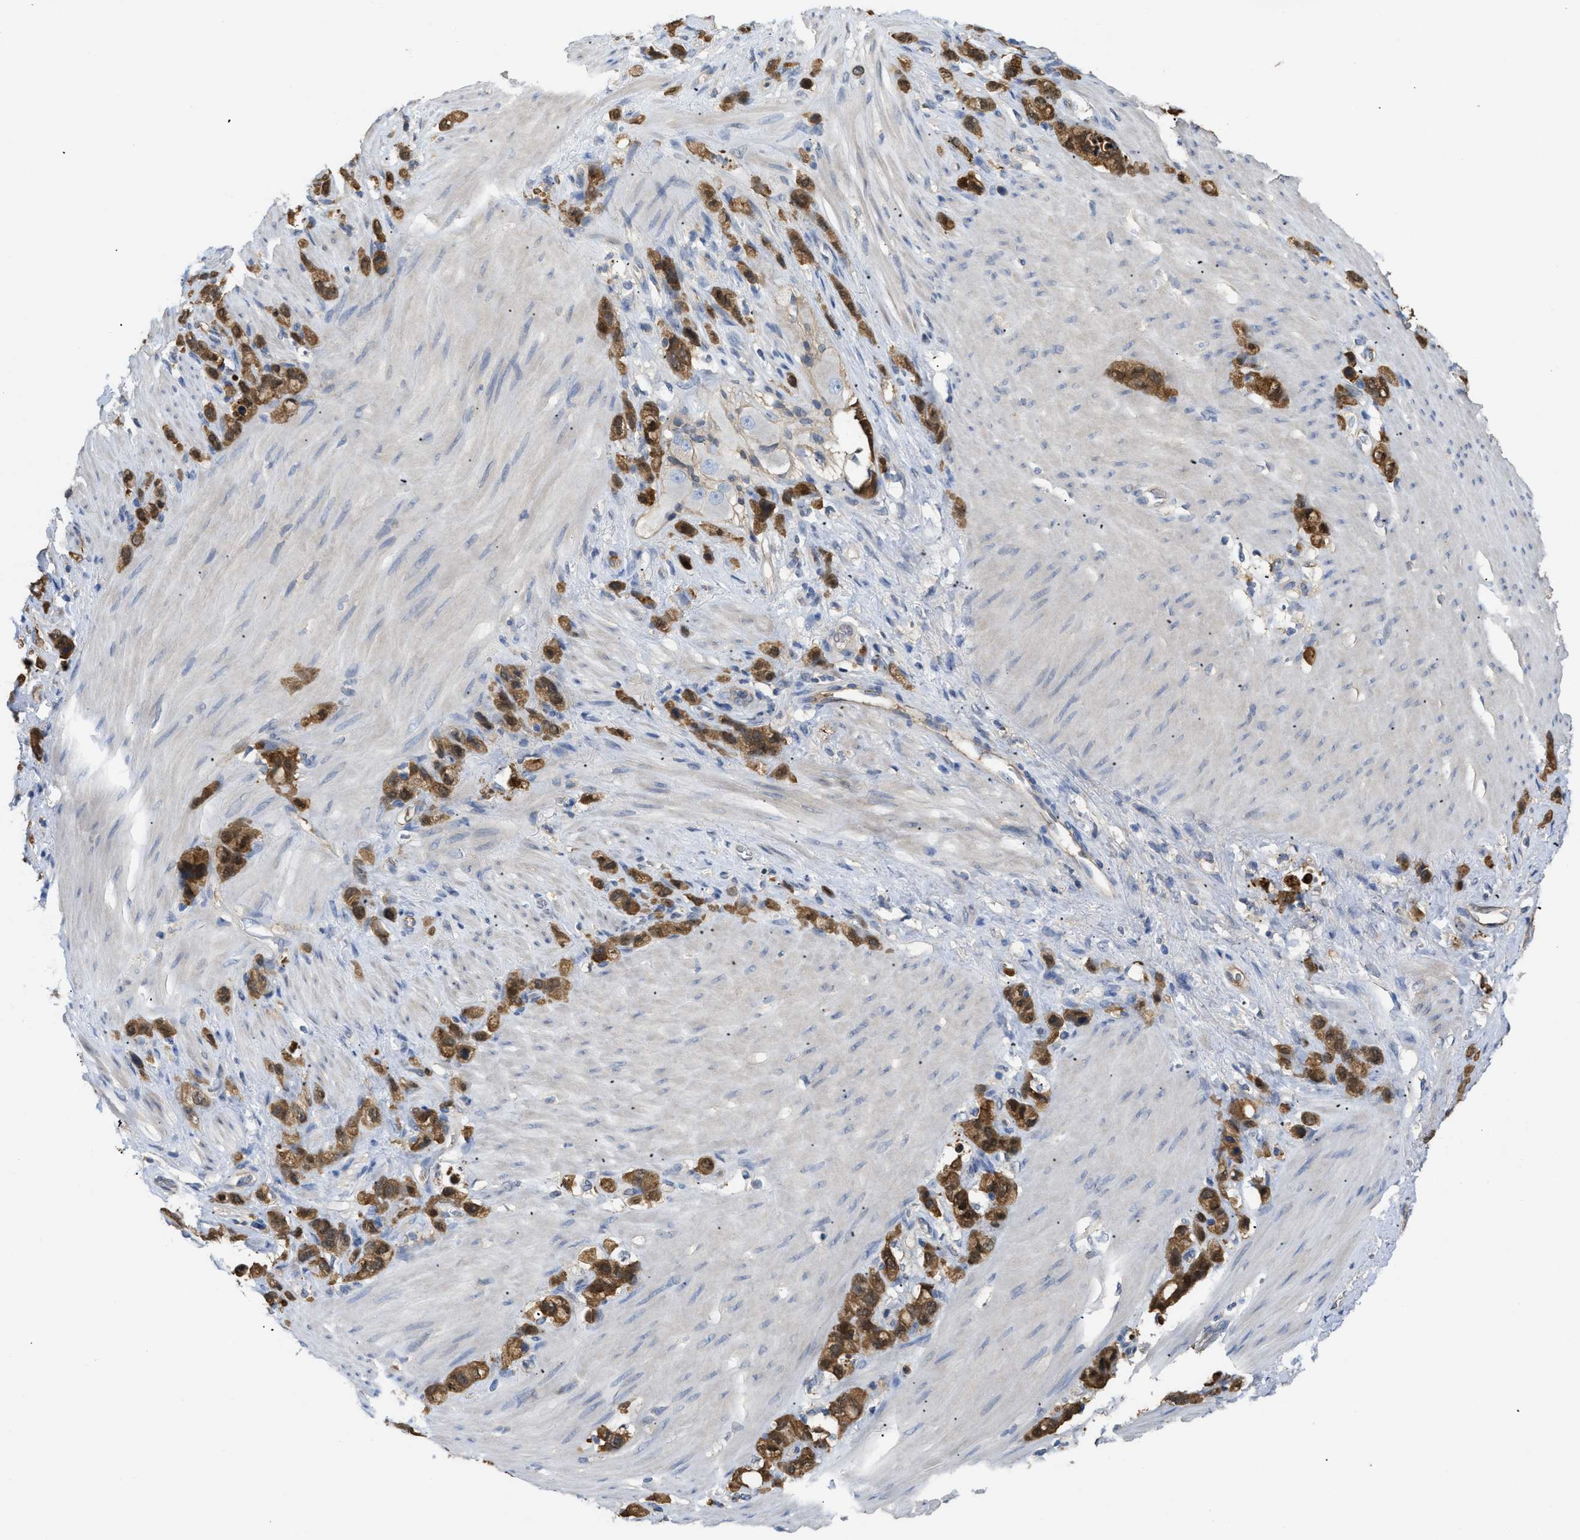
{"staining": {"intensity": "strong", "quantity": ">75%", "location": "cytoplasmic/membranous"}, "tissue": "stomach cancer", "cell_type": "Tumor cells", "image_type": "cancer", "snomed": [{"axis": "morphology", "description": "Normal tissue, NOS"}, {"axis": "morphology", "description": "Adenocarcinoma, NOS"}, {"axis": "morphology", "description": "Adenocarcinoma, High grade"}, {"axis": "topography", "description": "Stomach, upper"}, {"axis": "topography", "description": "Stomach"}], "caption": "About >75% of tumor cells in human adenocarcinoma (stomach) show strong cytoplasmic/membranous protein expression as visualized by brown immunohistochemical staining.", "gene": "ANXA4", "patient": {"sex": "female", "age": 65}}